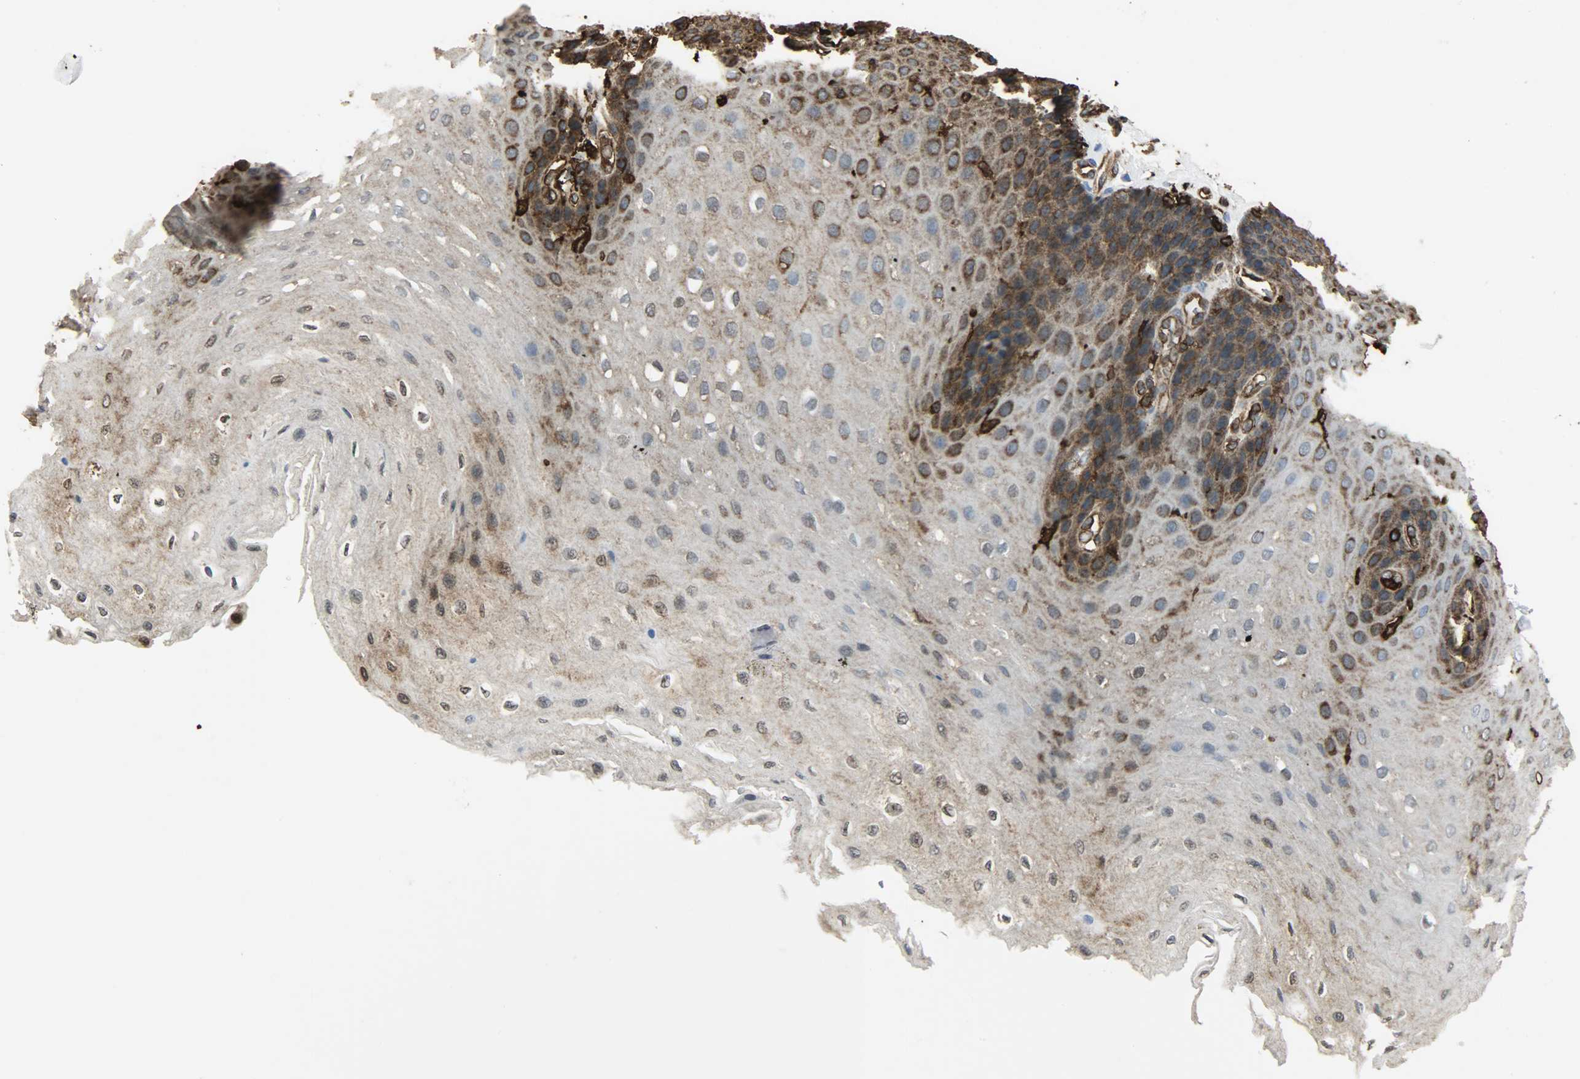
{"staining": {"intensity": "strong", "quantity": ">75%", "location": "cytoplasmic/membranous,nuclear"}, "tissue": "esophagus", "cell_type": "Squamous epithelial cells", "image_type": "normal", "snomed": [{"axis": "morphology", "description": "Normal tissue, NOS"}, {"axis": "topography", "description": "Esophagus"}], "caption": "An image of esophagus stained for a protein displays strong cytoplasmic/membranous,nuclear brown staining in squamous epithelial cells. Using DAB (brown) and hematoxylin (blue) stains, captured at high magnification using brightfield microscopy.", "gene": "VASP", "patient": {"sex": "female", "age": 72}}